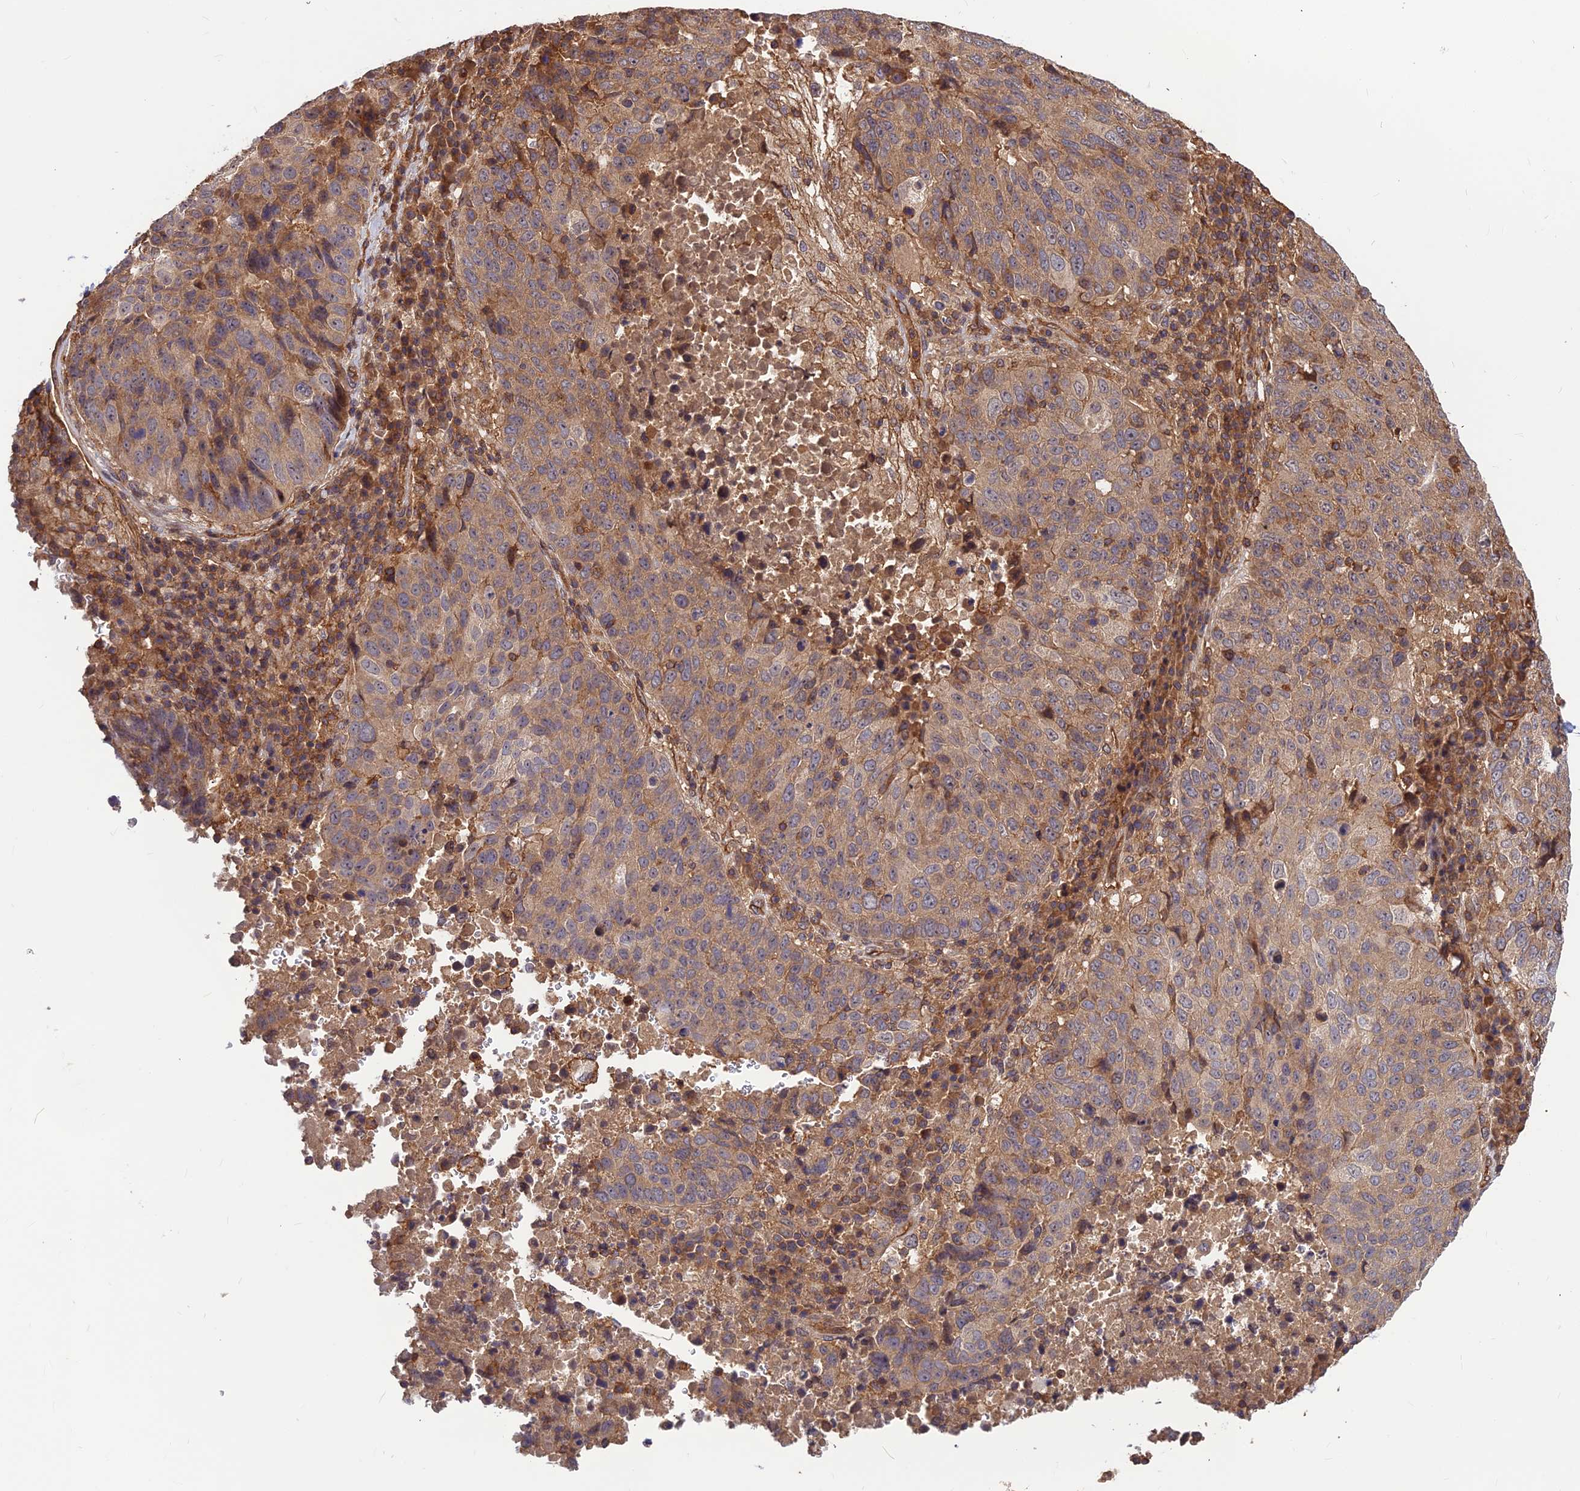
{"staining": {"intensity": "moderate", "quantity": ">75%", "location": "cytoplasmic/membranous"}, "tissue": "lung cancer", "cell_type": "Tumor cells", "image_type": "cancer", "snomed": [{"axis": "morphology", "description": "Squamous cell carcinoma, NOS"}, {"axis": "topography", "description": "Lung"}], "caption": "Approximately >75% of tumor cells in human lung cancer demonstrate moderate cytoplasmic/membranous protein staining as visualized by brown immunohistochemical staining.", "gene": "ZNF467", "patient": {"sex": "male", "age": 73}}